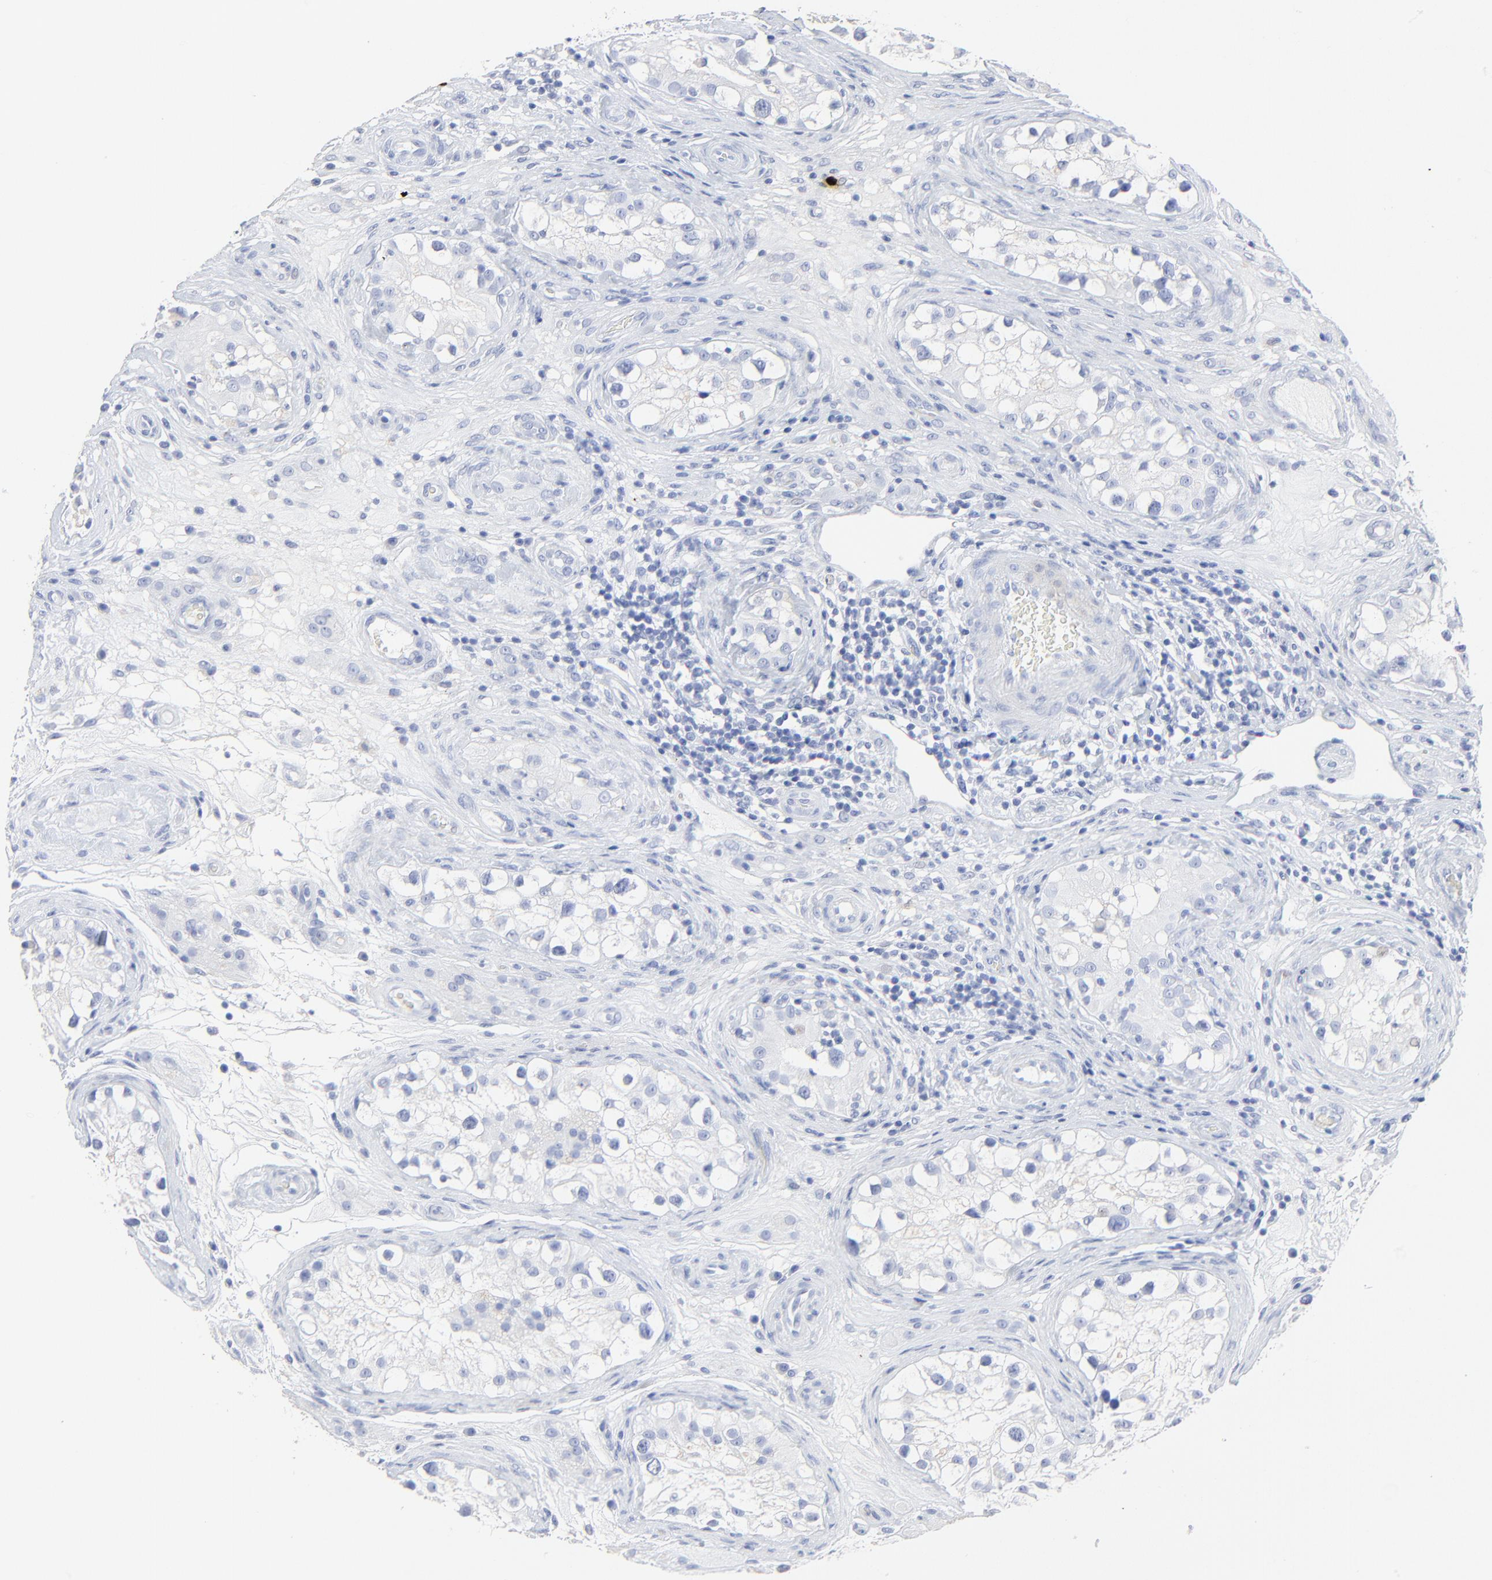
{"staining": {"intensity": "negative", "quantity": "none", "location": "none"}, "tissue": "testis cancer", "cell_type": "Tumor cells", "image_type": "cancer", "snomed": [{"axis": "morphology", "description": "Carcinoma, Embryonal, NOS"}, {"axis": "topography", "description": "Testis"}], "caption": "Embryonal carcinoma (testis) was stained to show a protein in brown. There is no significant staining in tumor cells. (Immunohistochemistry (ihc), brightfield microscopy, high magnification).", "gene": "LCN2", "patient": {"sex": "male", "age": 31}}